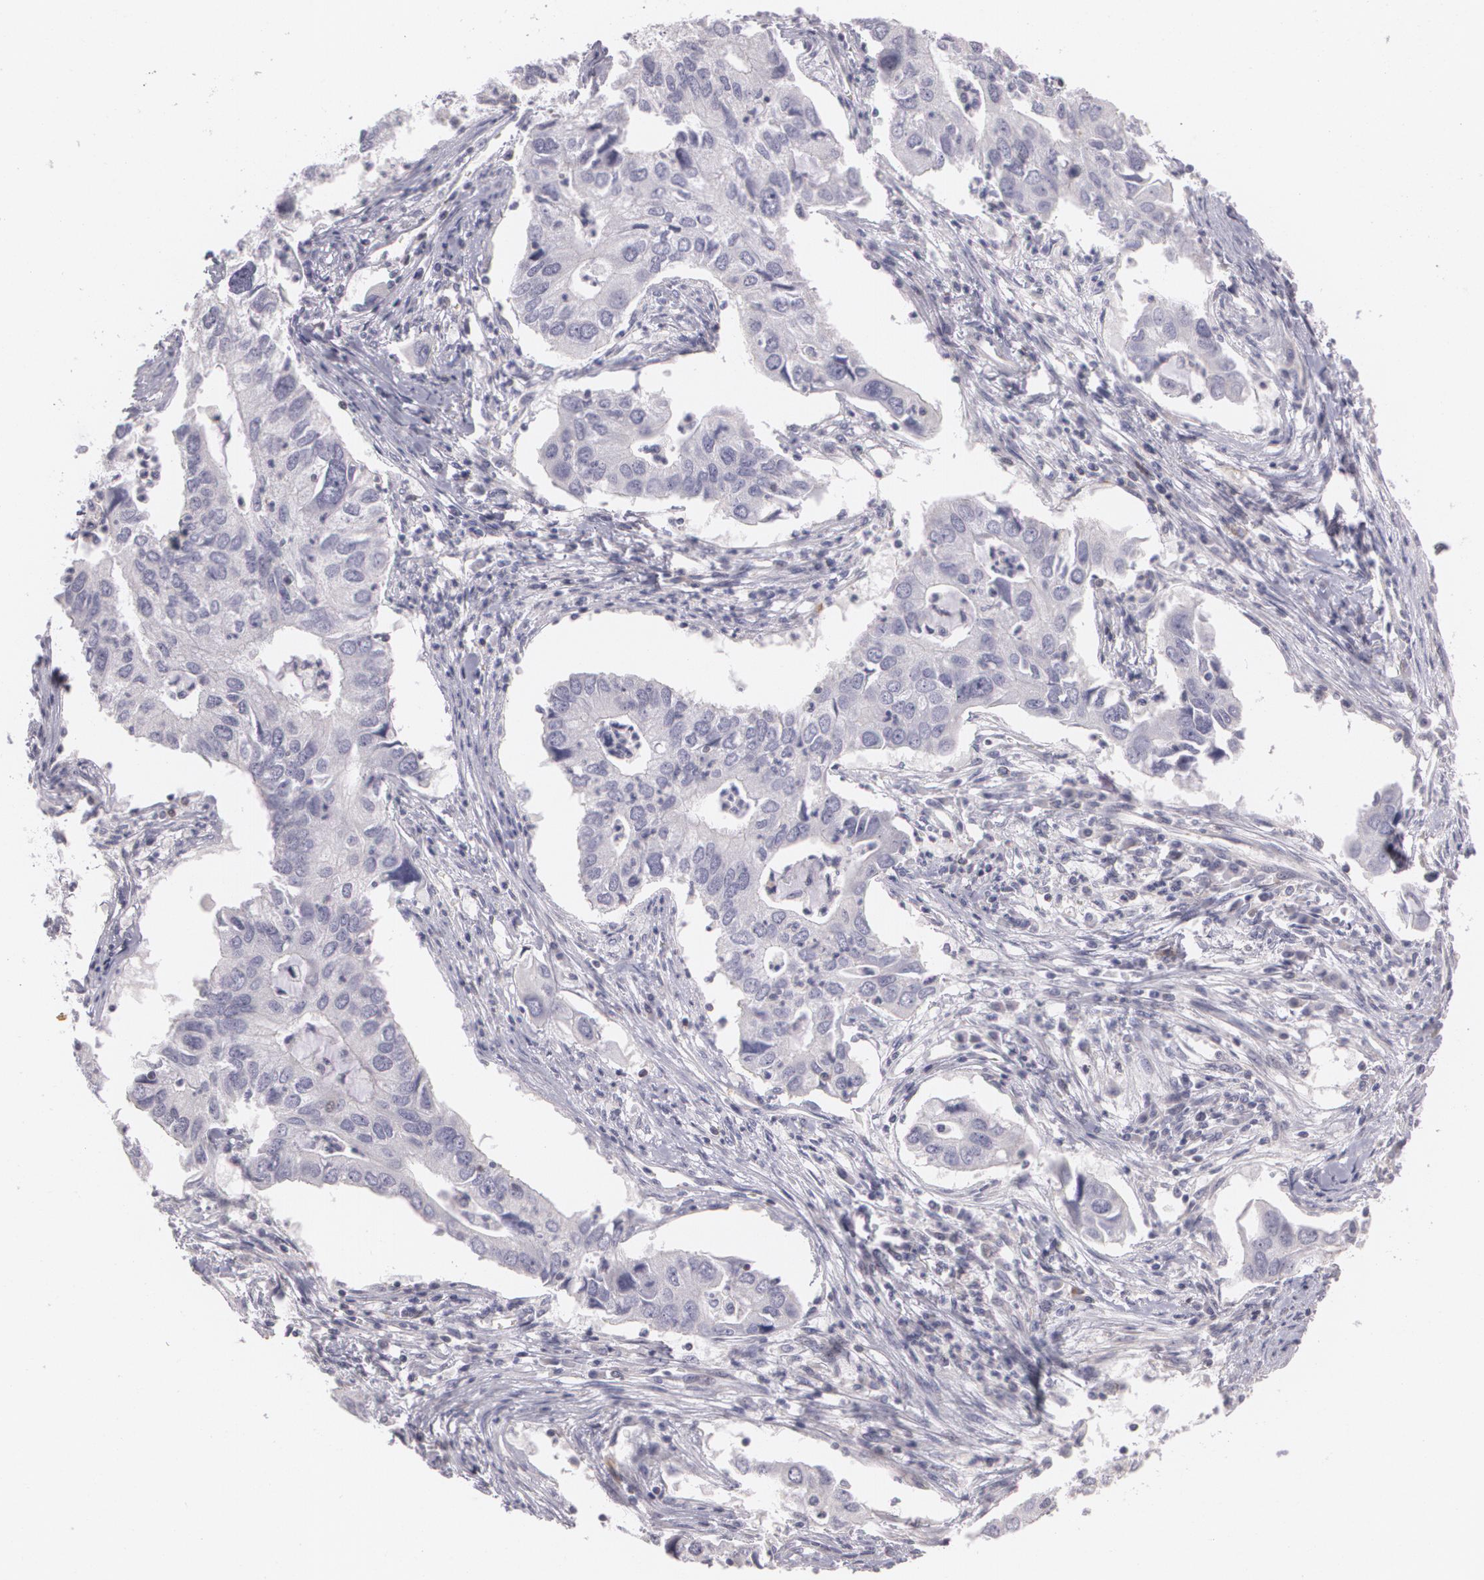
{"staining": {"intensity": "negative", "quantity": "none", "location": "none"}, "tissue": "lung cancer", "cell_type": "Tumor cells", "image_type": "cancer", "snomed": [{"axis": "morphology", "description": "Adenocarcinoma, NOS"}, {"axis": "topography", "description": "Lung"}], "caption": "Tumor cells show no significant expression in lung cancer (adenocarcinoma).", "gene": "ZBTB16", "patient": {"sex": "male", "age": 48}}